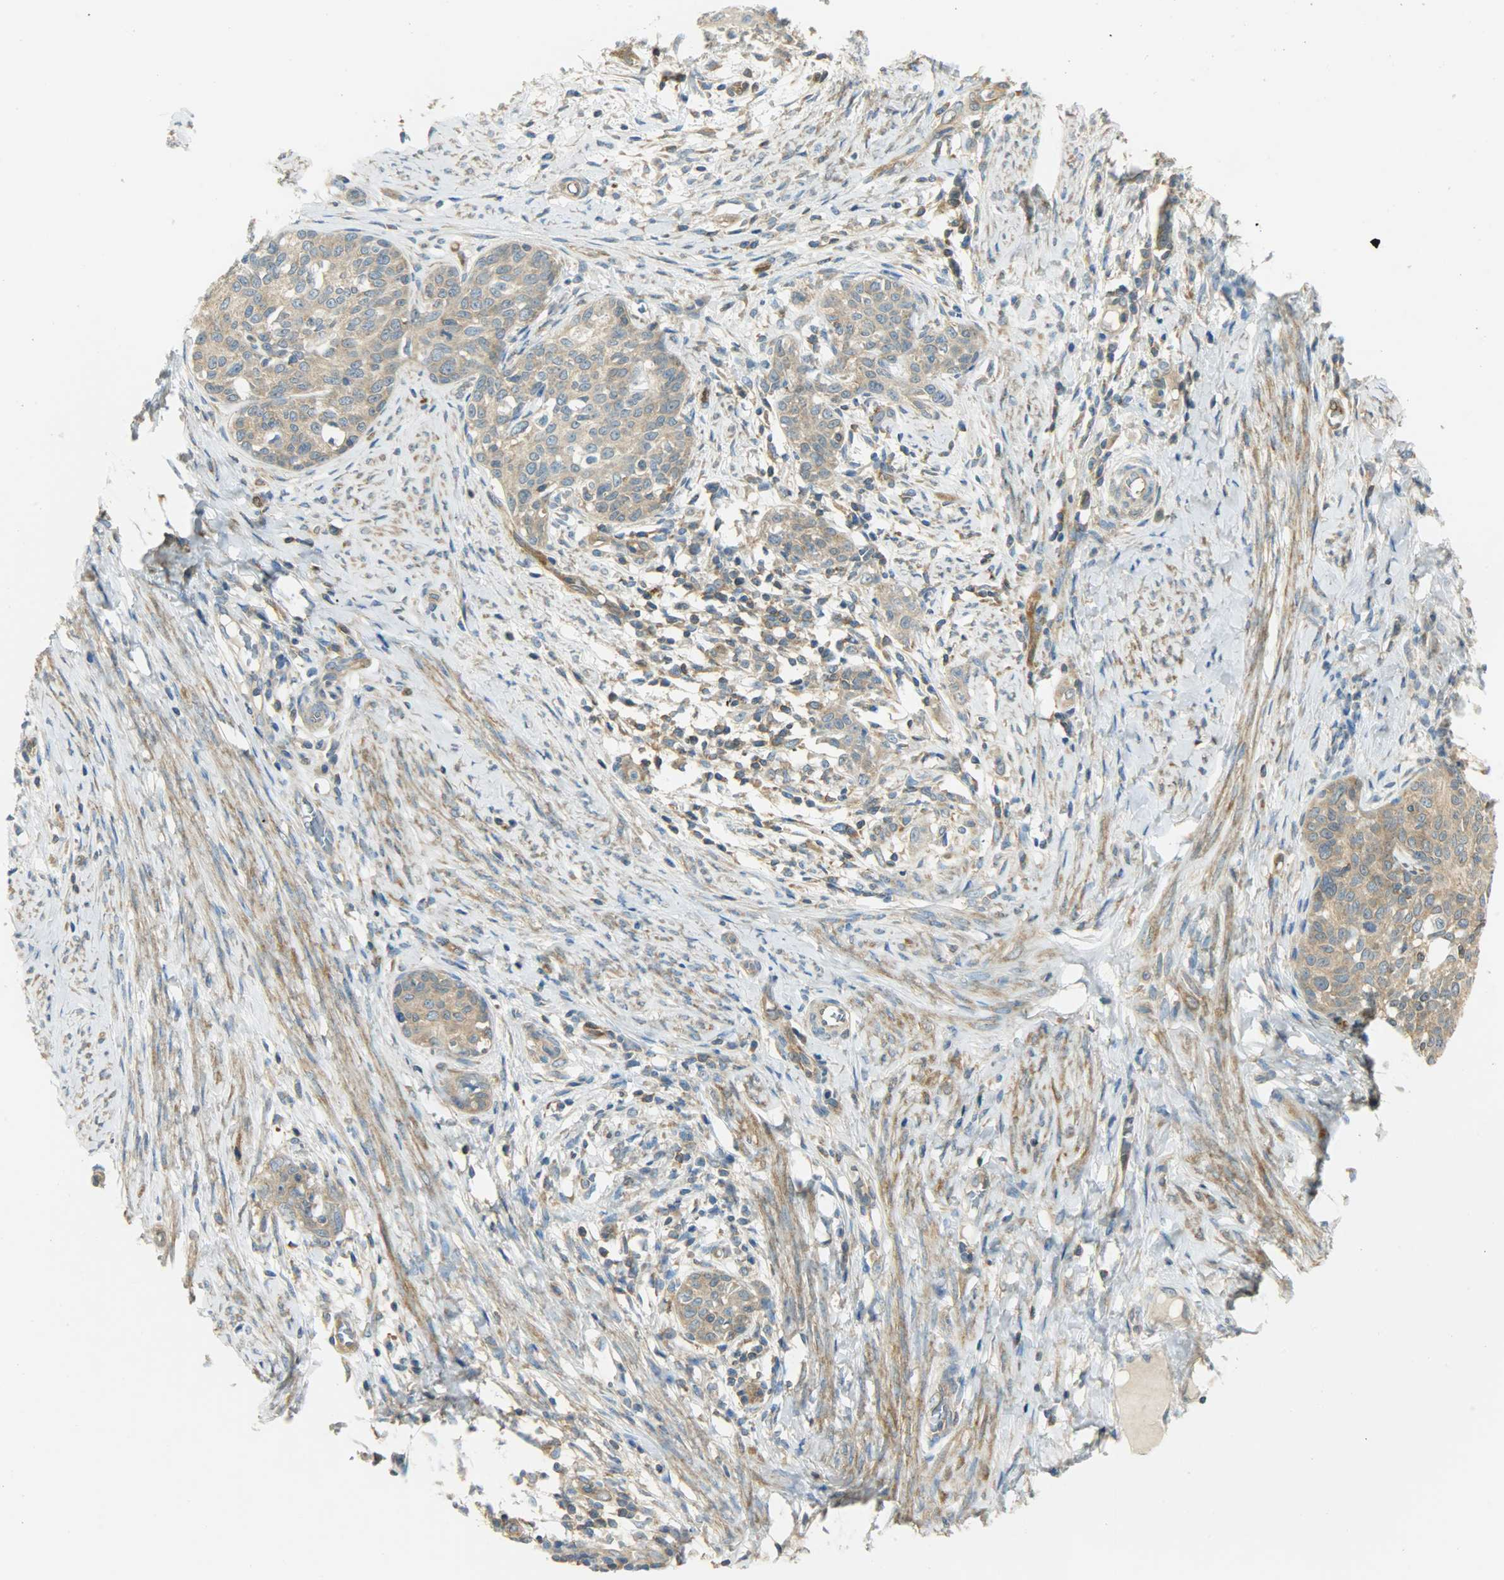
{"staining": {"intensity": "weak", "quantity": ">75%", "location": "cytoplasmic/membranous"}, "tissue": "cervical cancer", "cell_type": "Tumor cells", "image_type": "cancer", "snomed": [{"axis": "morphology", "description": "Squamous cell carcinoma, NOS"}, {"axis": "morphology", "description": "Adenocarcinoma, NOS"}, {"axis": "topography", "description": "Cervix"}], "caption": "Immunohistochemistry (DAB (3,3'-diaminobenzidine)) staining of cervical squamous cell carcinoma reveals weak cytoplasmic/membranous protein staining in about >75% of tumor cells.", "gene": "TSC22D2", "patient": {"sex": "female", "age": 52}}